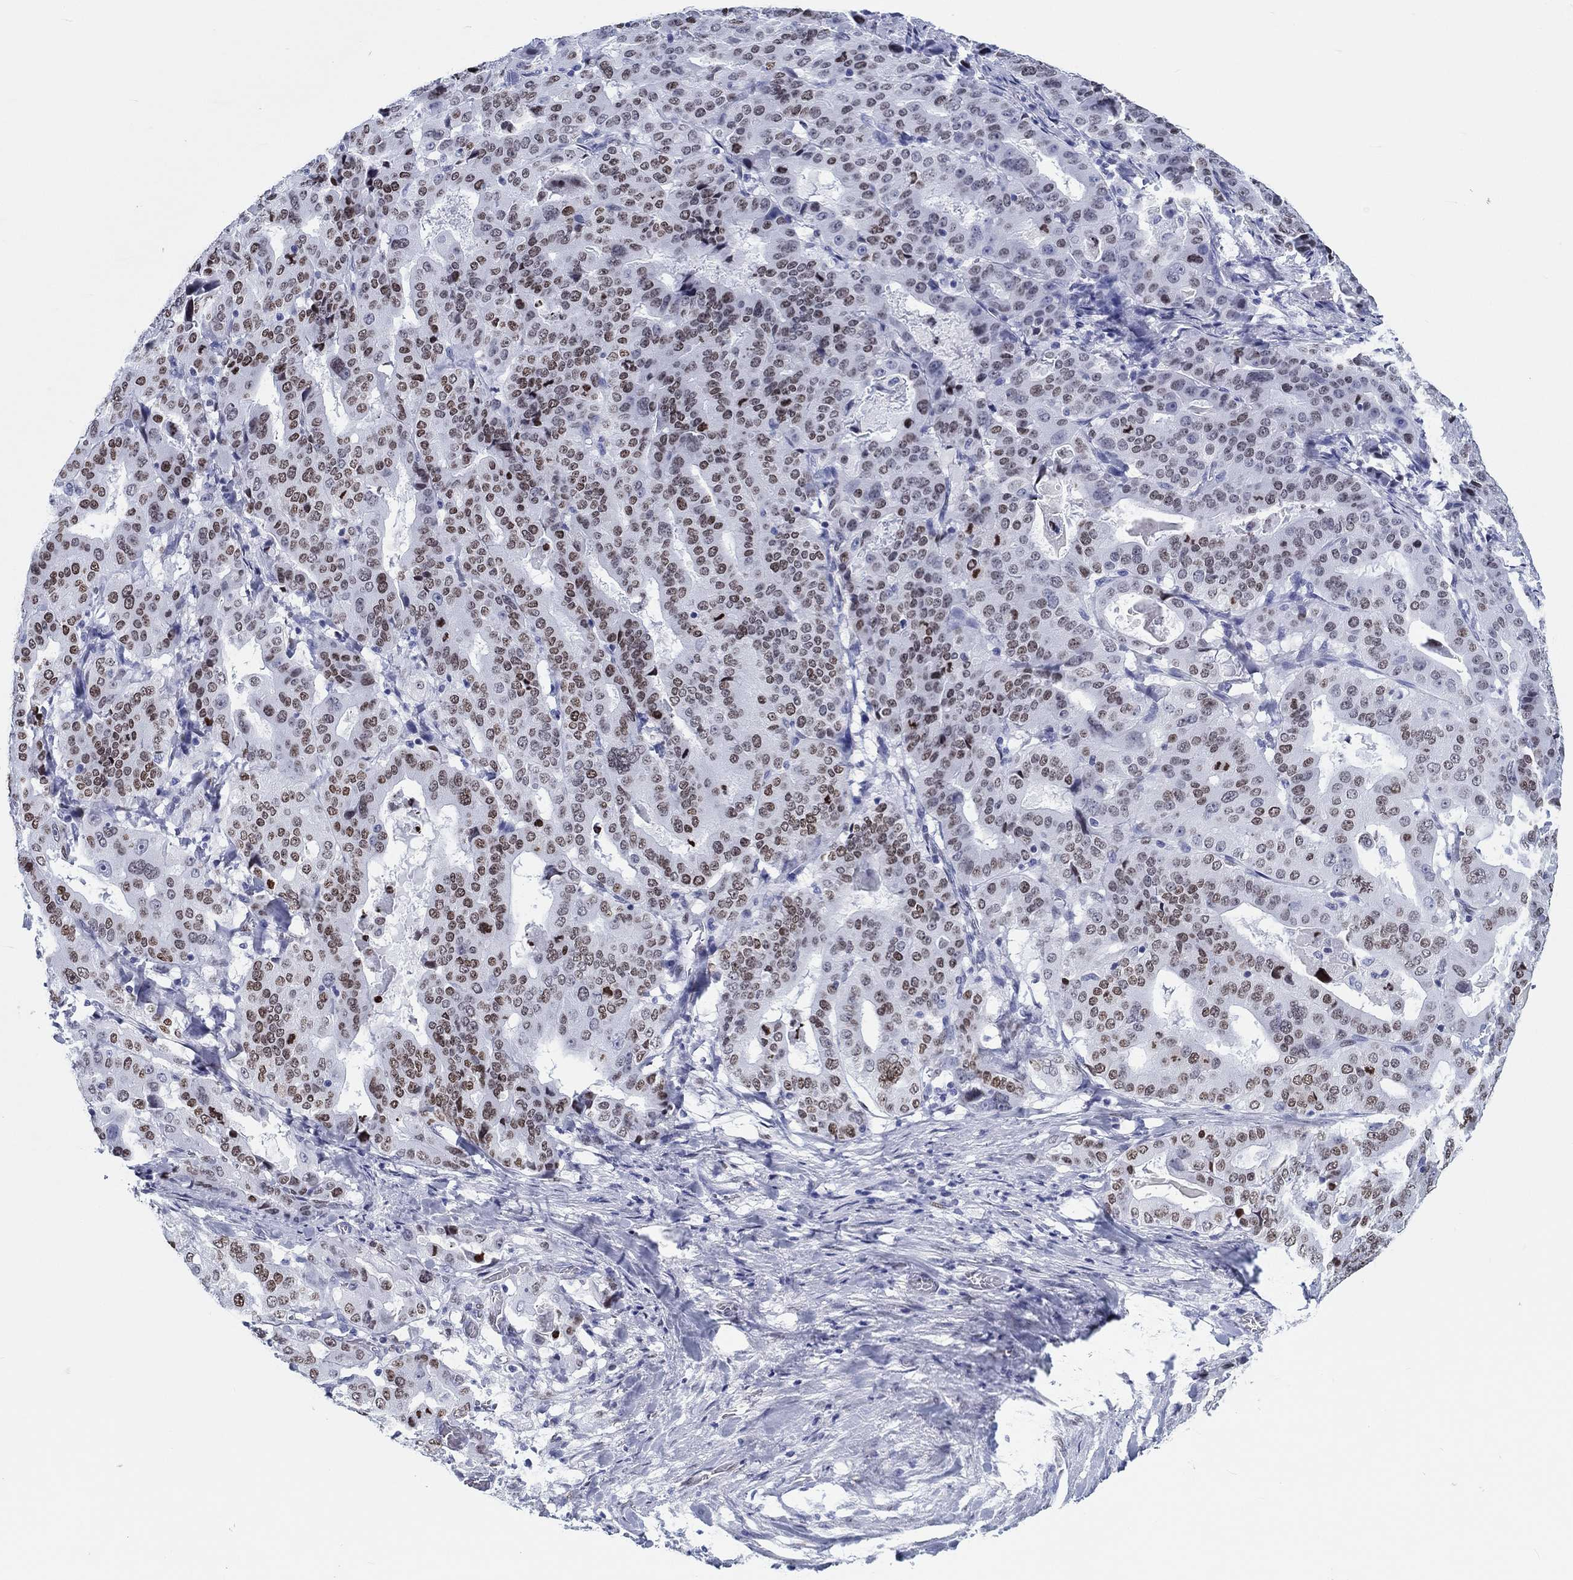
{"staining": {"intensity": "moderate", "quantity": "25%-75%", "location": "nuclear"}, "tissue": "stomach cancer", "cell_type": "Tumor cells", "image_type": "cancer", "snomed": [{"axis": "morphology", "description": "Adenocarcinoma, NOS"}, {"axis": "topography", "description": "Stomach"}], "caption": "A brown stain highlights moderate nuclear positivity of a protein in human adenocarcinoma (stomach) tumor cells. (brown staining indicates protein expression, while blue staining denotes nuclei).", "gene": "H1-1", "patient": {"sex": "male", "age": 48}}